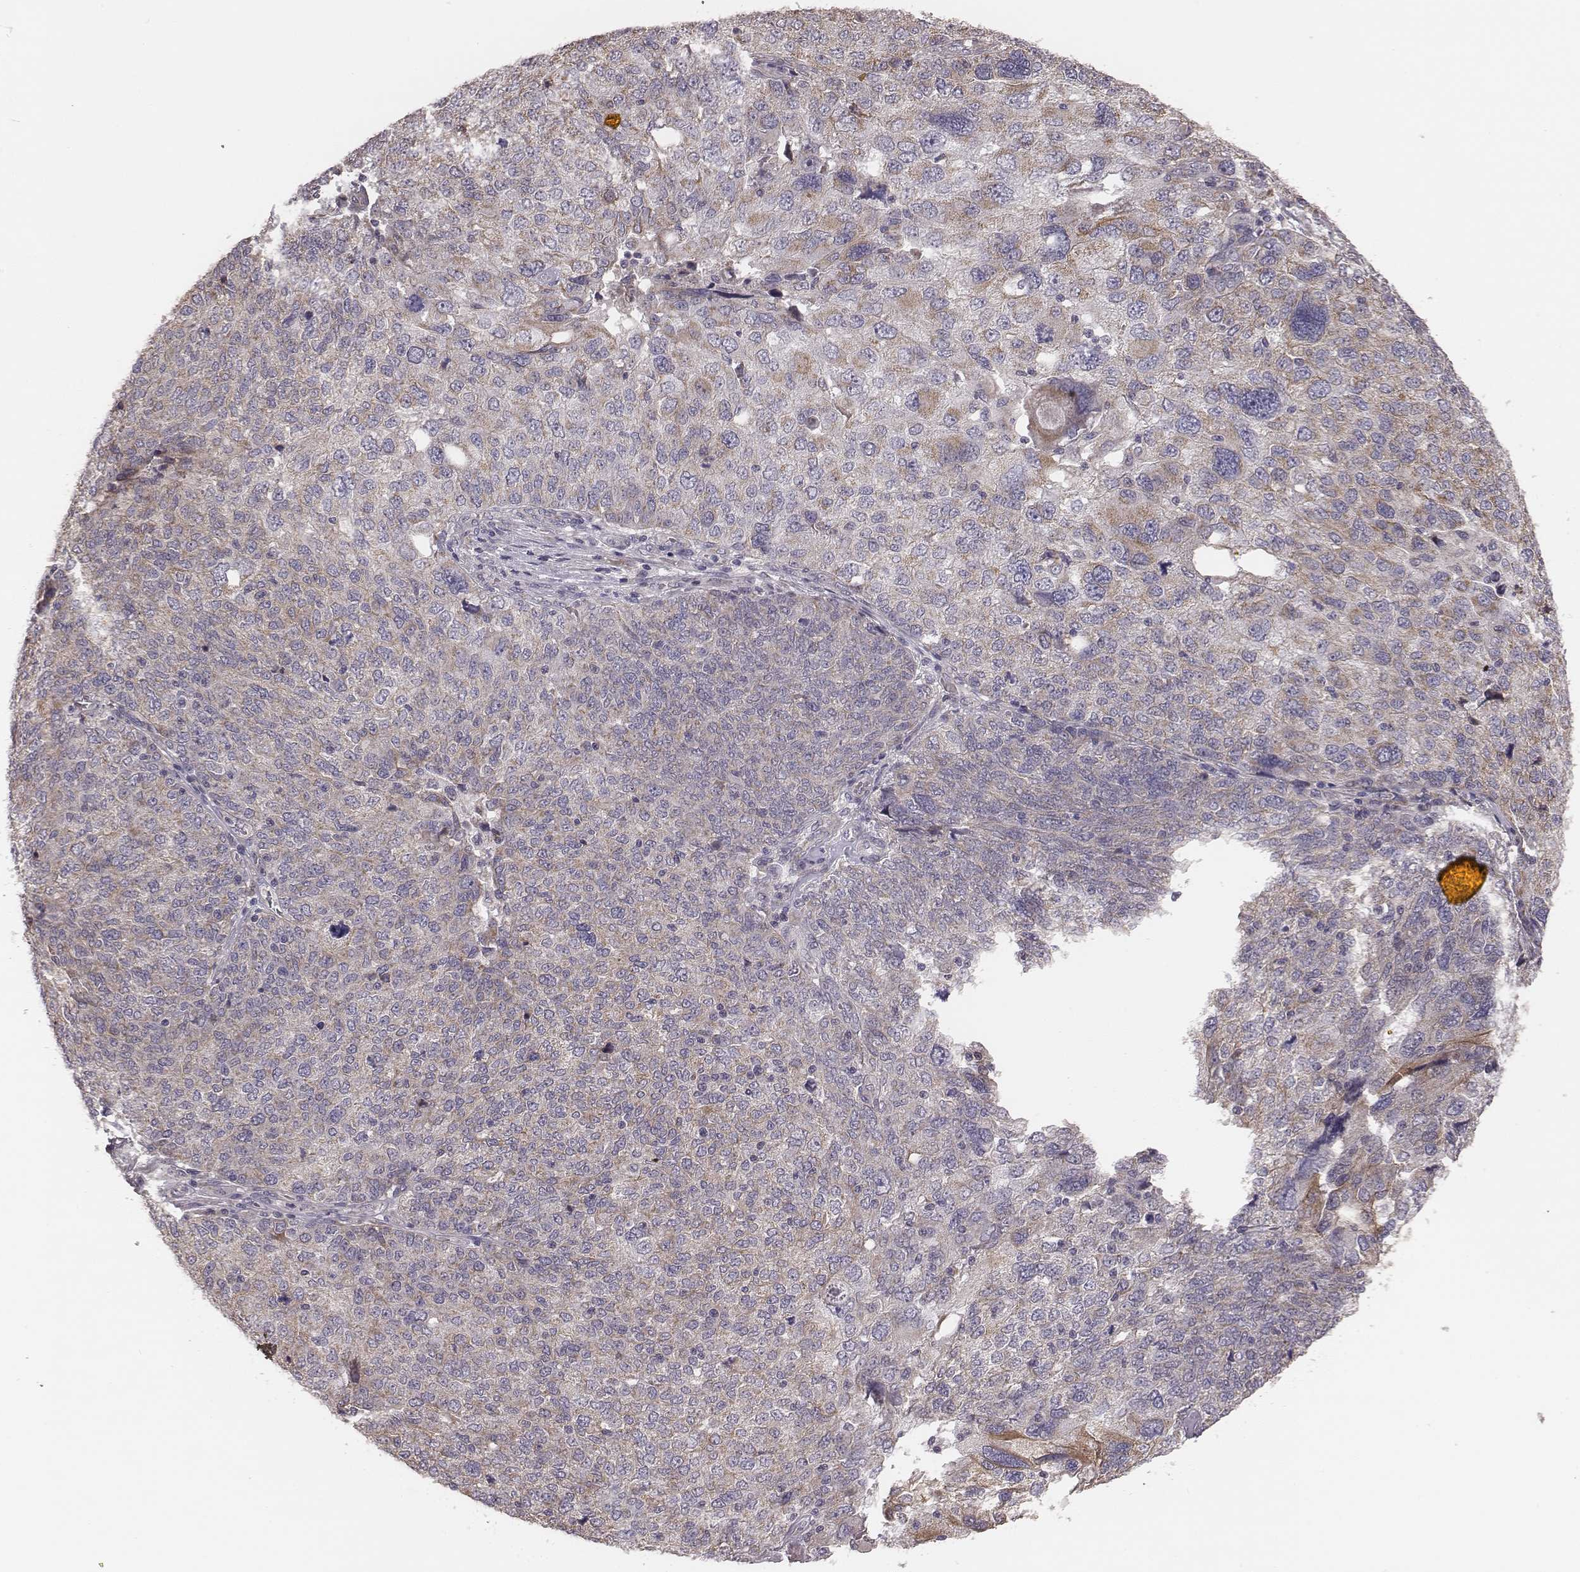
{"staining": {"intensity": "weak", "quantity": "25%-75%", "location": "cytoplasmic/membranous"}, "tissue": "ovarian cancer", "cell_type": "Tumor cells", "image_type": "cancer", "snomed": [{"axis": "morphology", "description": "Carcinoma, endometroid"}, {"axis": "topography", "description": "Ovary"}], "caption": "The photomicrograph demonstrates a brown stain indicating the presence of a protein in the cytoplasmic/membranous of tumor cells in ovarian cancer (endometroid carcinoma).", "gene": "HAVCR1", "patient": {"sex": "female", "age": 58}}